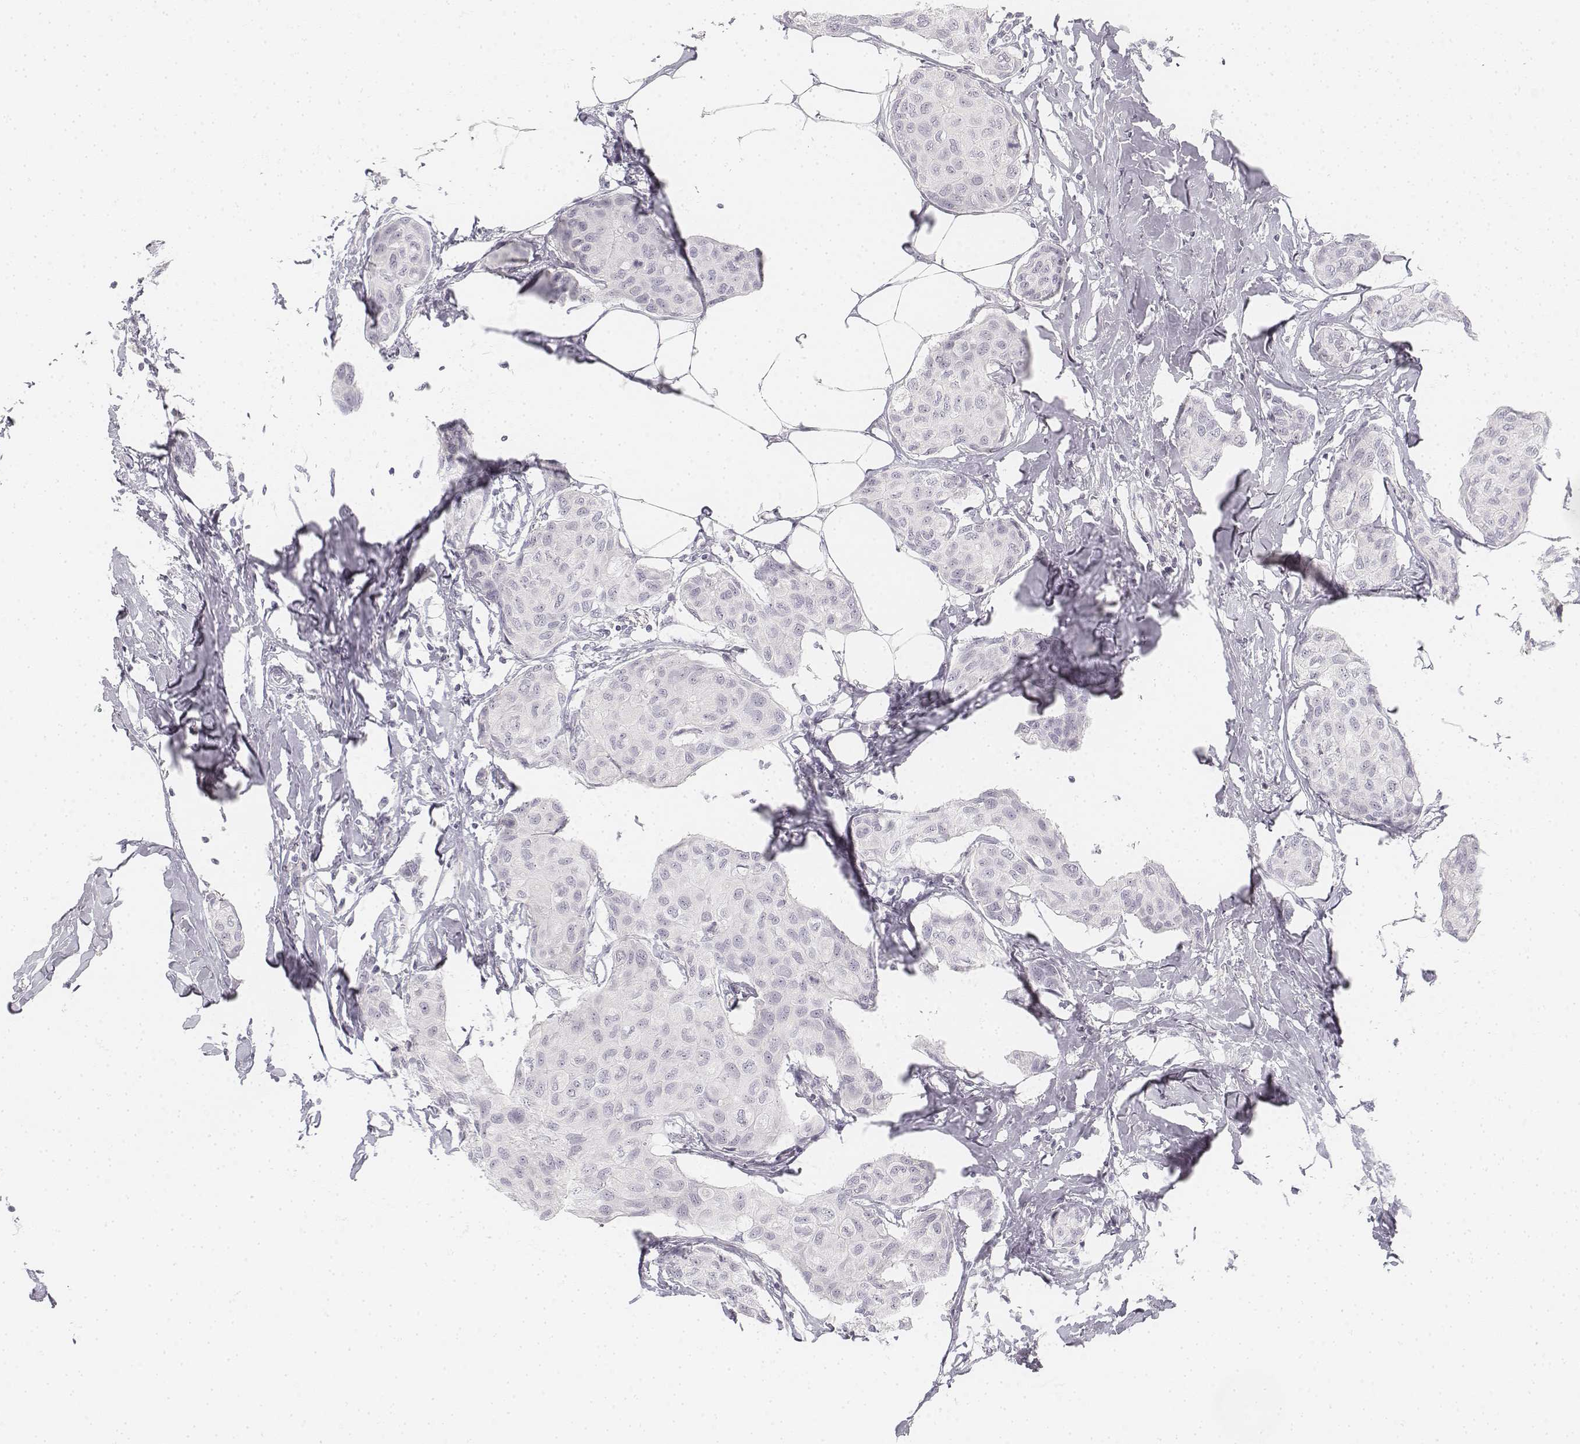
{"staining": {"intensity": "negative", "quantity": "none", "location": "none"}, "tissue": "breast cancer", "cell_type": "Tumor cells", "image_type": "cancer", "snomed": [{"axis": "morphology", "description": "Duct carcinoma"}, {"axis": "topography", "description": "Breast"}], "caption": "An image of human breast infiltrating ductal carcinoma is negative for staining in tumor cells. The staining was performed using DAB (3,3'-diaminobenzidine) to visualize the protein expression in brown, while the nuclei were stained in blue with hematoxylin (Magnification: 20x).", "gene": "KRT25", "patient": {"sex": "female", "age": 80}}